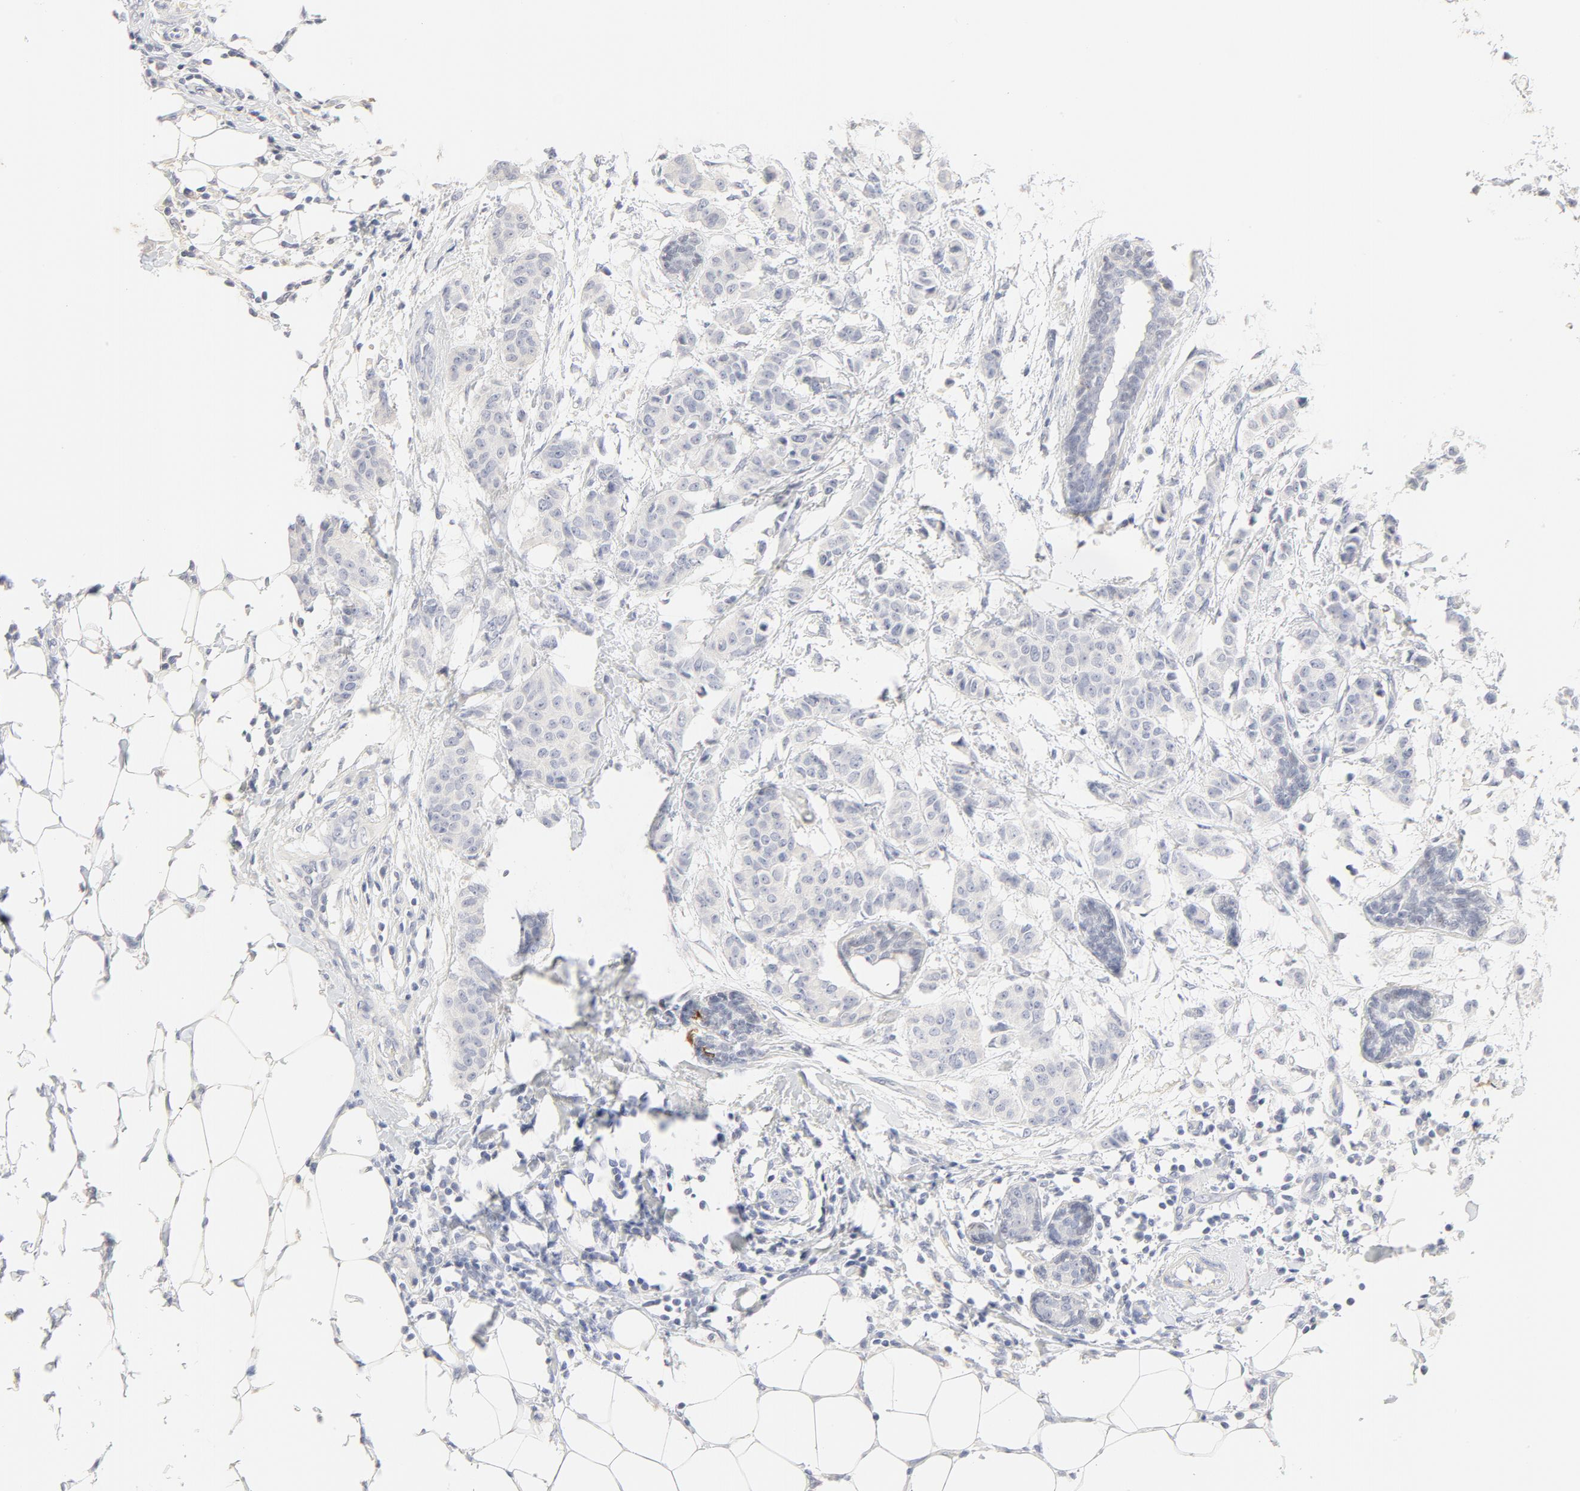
{"staining": {"intensity": "negative", "quantity": "none", "location": "none"}, "tissue": "breast cancer", "cell_type": "Tumor cells", "image_type": "cancer", "snomed": [{"axis": "morphology", "description": "Duct carcinoma"}, {"axis": "topography", "description": "Breast"}], "caption": "Micrograph shows no protein expression in tumor cells of invasive ductal carcinoma (breast) tissue.", "gene": "FCGBP", "patient": {"sex": "female", "age": 40}}